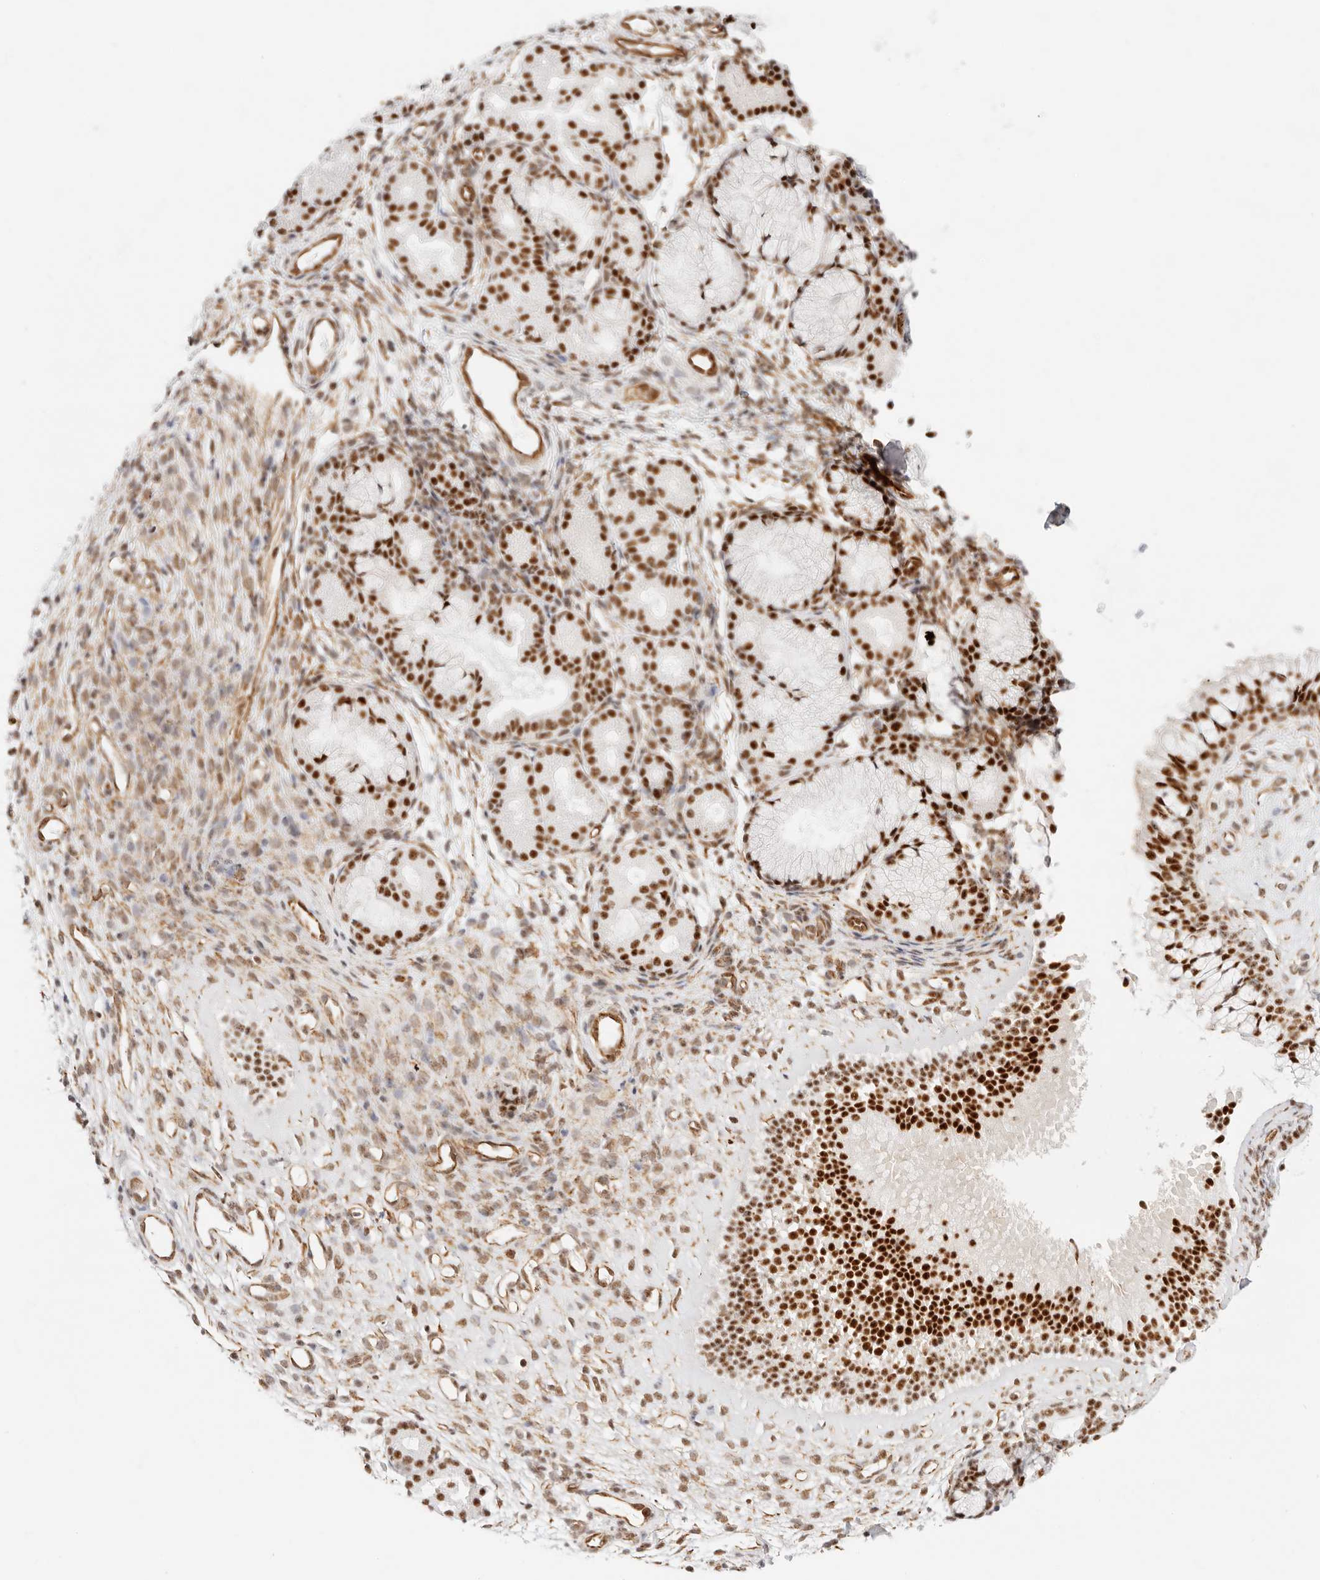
{"staining": {"intensity": "strong", "quantity": ">75%", "location": "nuclear"}, "tissue": "nasopharynx", "cell_type": "Respiratory epithelial cells", "image_type": "normal", "snomed": [{"axis": "morphology", "description": "Normal tissue, NOS"}, {"axis": "morphology", "description": "Inflammation, NOS"}, {"axis": "topography", "description": "Nasopharynx"}], "caption": "Nasopharynx stained for a protein (brown) reveals strong nuclear positive positivity in about >75% of respiratory epithelial cells.", "gene": "ZC3H11A", "patient": {"sex": "female", "age": 19}}